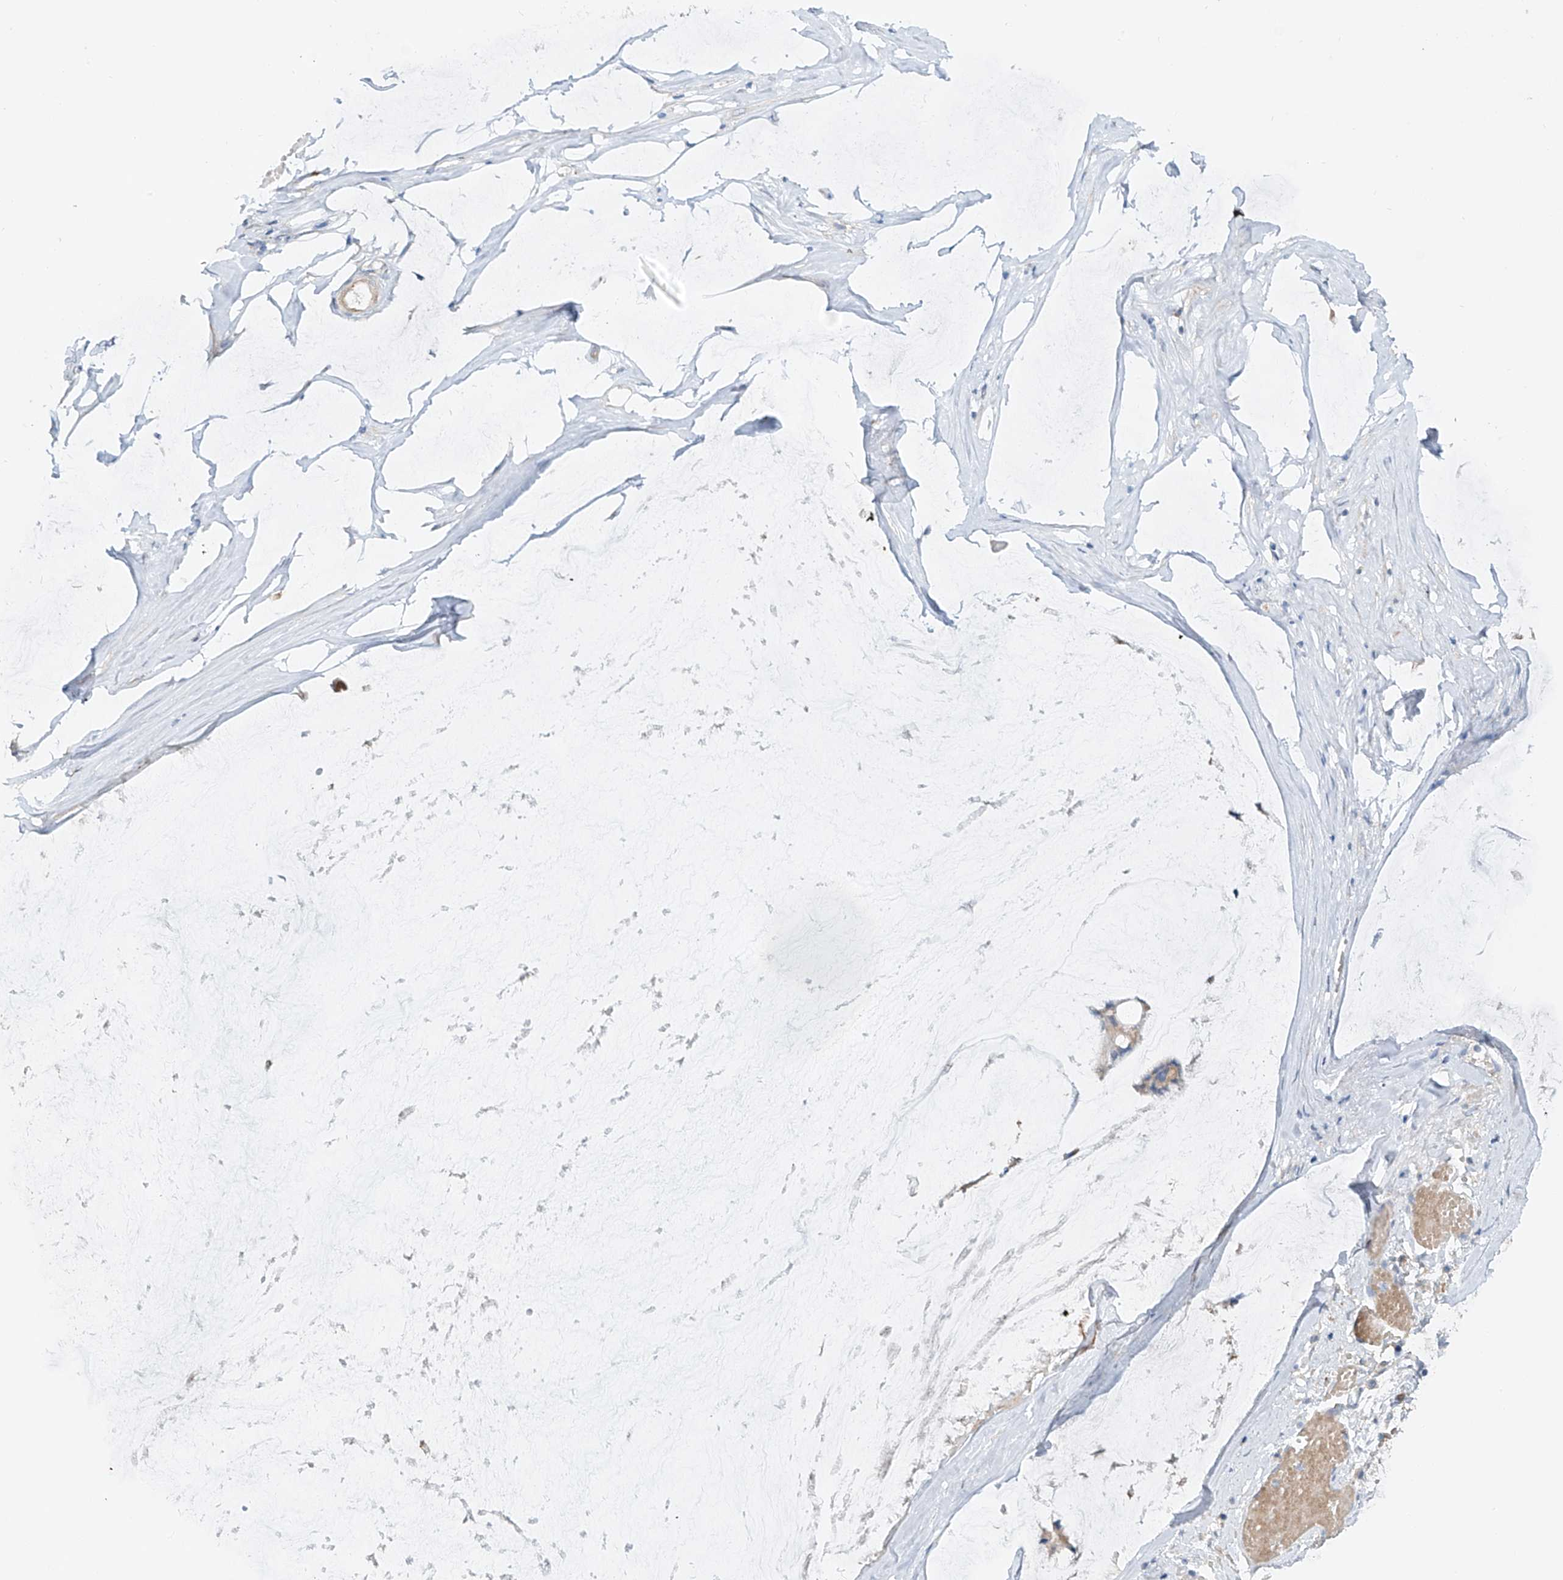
{"staining": {"intensity": "weak", "quantity": "<25%", "location": "cytoplasmic/membranous"}, "tissue": "ovarian cancer", "cell_type": "Tumor cells", "image_type": "cancer", "snomed": [{"axis": "morphology", "description": "Cystadenocarcinoma, mucinous, NOS"}, {"axis": "topography", "description": "Ovary"}], "caption": "Tumor cells are negative for protein expression in human ovarian cancer (mucinous cystadenocarcinoma).", "gene": "TRIM47", "patient": {"sex": "female", "age": 39}}